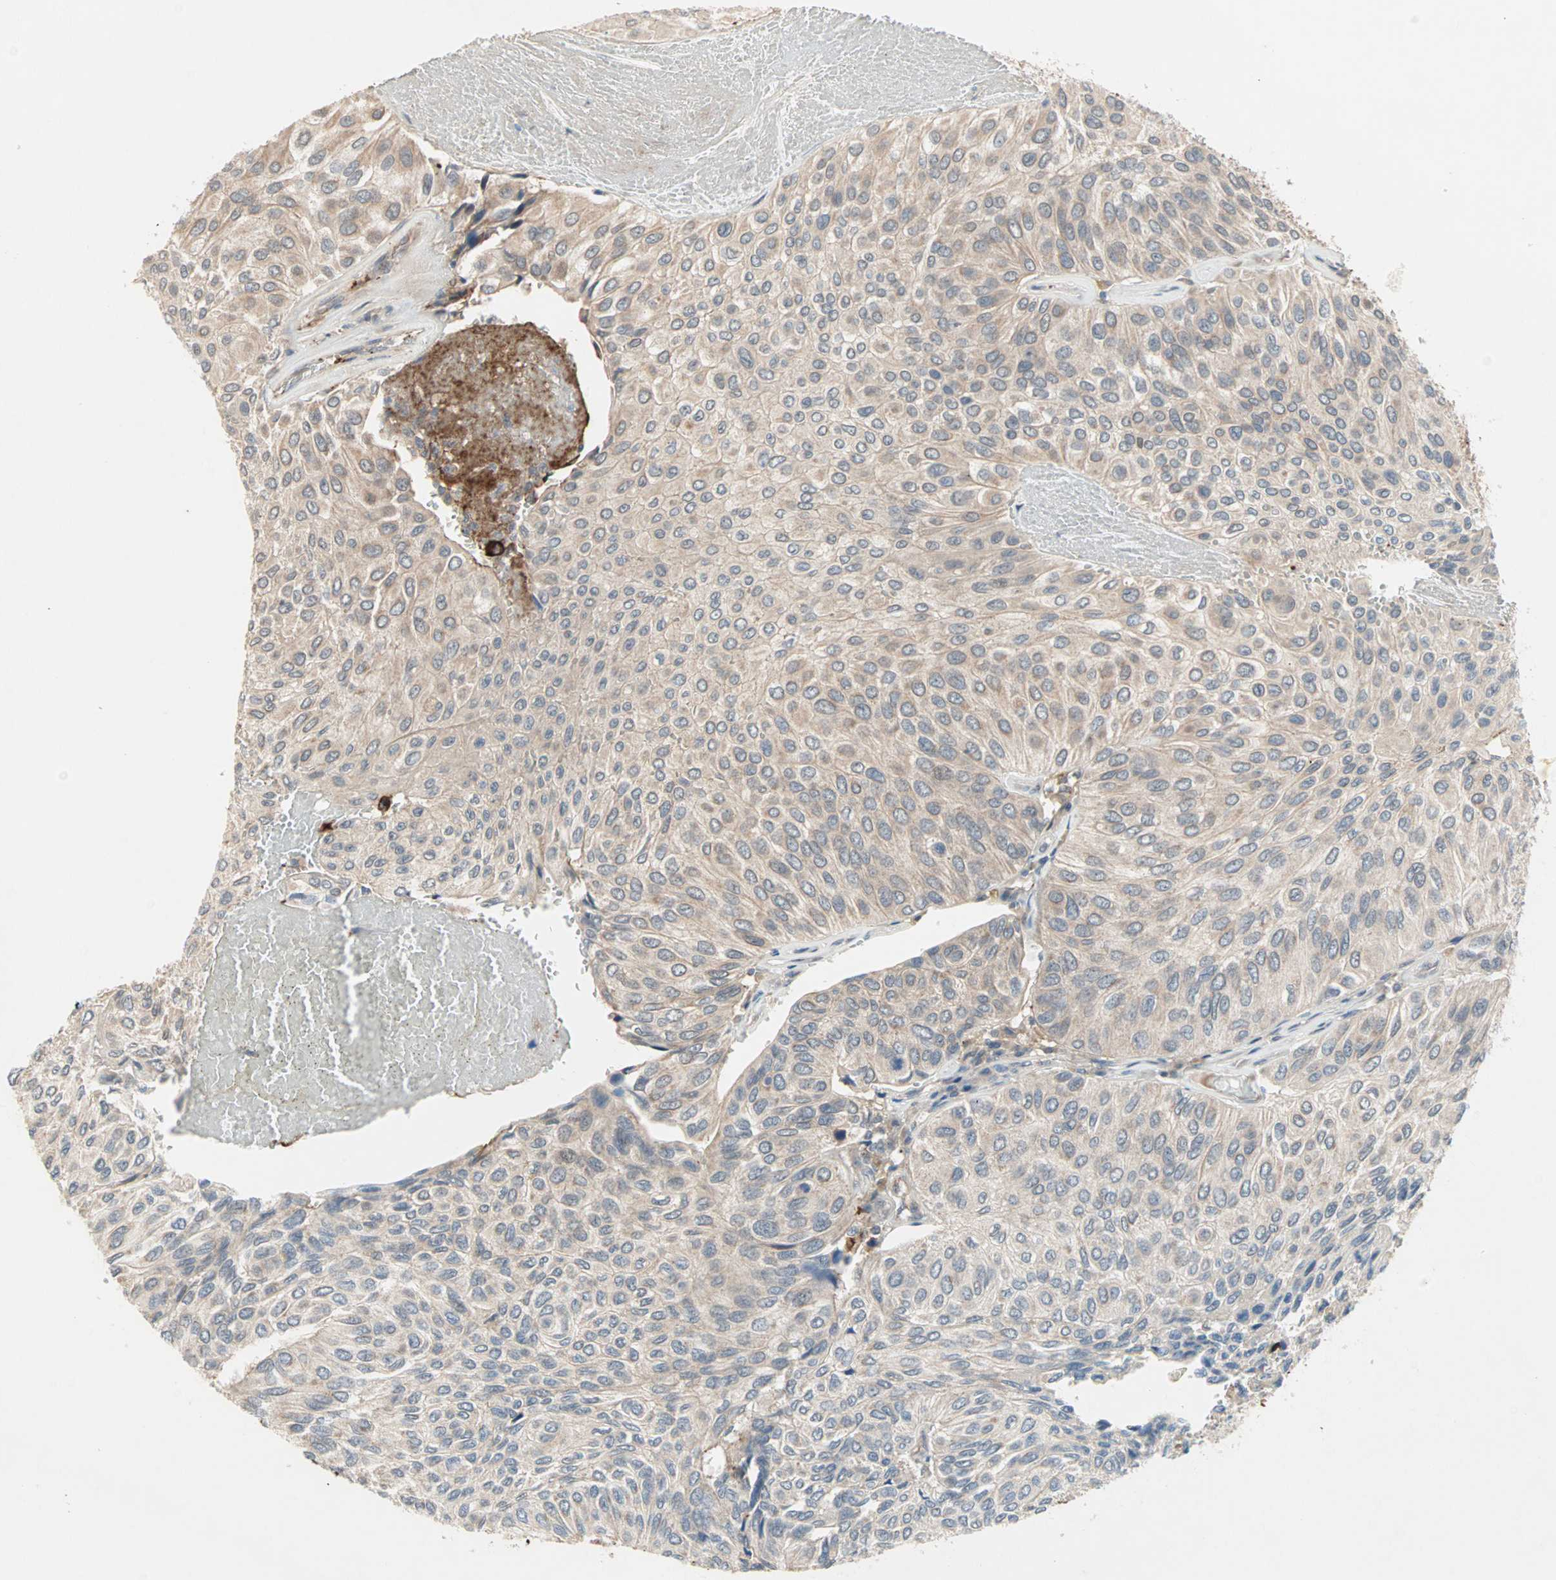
{"staining": {"intensity": "weak", "quantity": ">75%", "location": "cytoplasmic/membranous"}, "tissue": "urothelial cancer", "cell_type": "Tumor cells", "image_type": "cancer", "snomed": [{"axis": "morphology", "description": "Urothelial carcinoma, High grade"}, {"axis": "topography", "description": "Urinary bladder"}], "caption": "High-magnification brightfield microscopy of high-grade urothelial carcinoma stained with DAB (3,3'-diaminobenzidine) (brown) and counterstained with hematoxylin (blue). tumor cells exhibit weak cytoplasmic/membranous expression is appreciated in approximately>75% of cells.", "gene": "PROS1", "patient": {"sex": "male", "age": 66}}